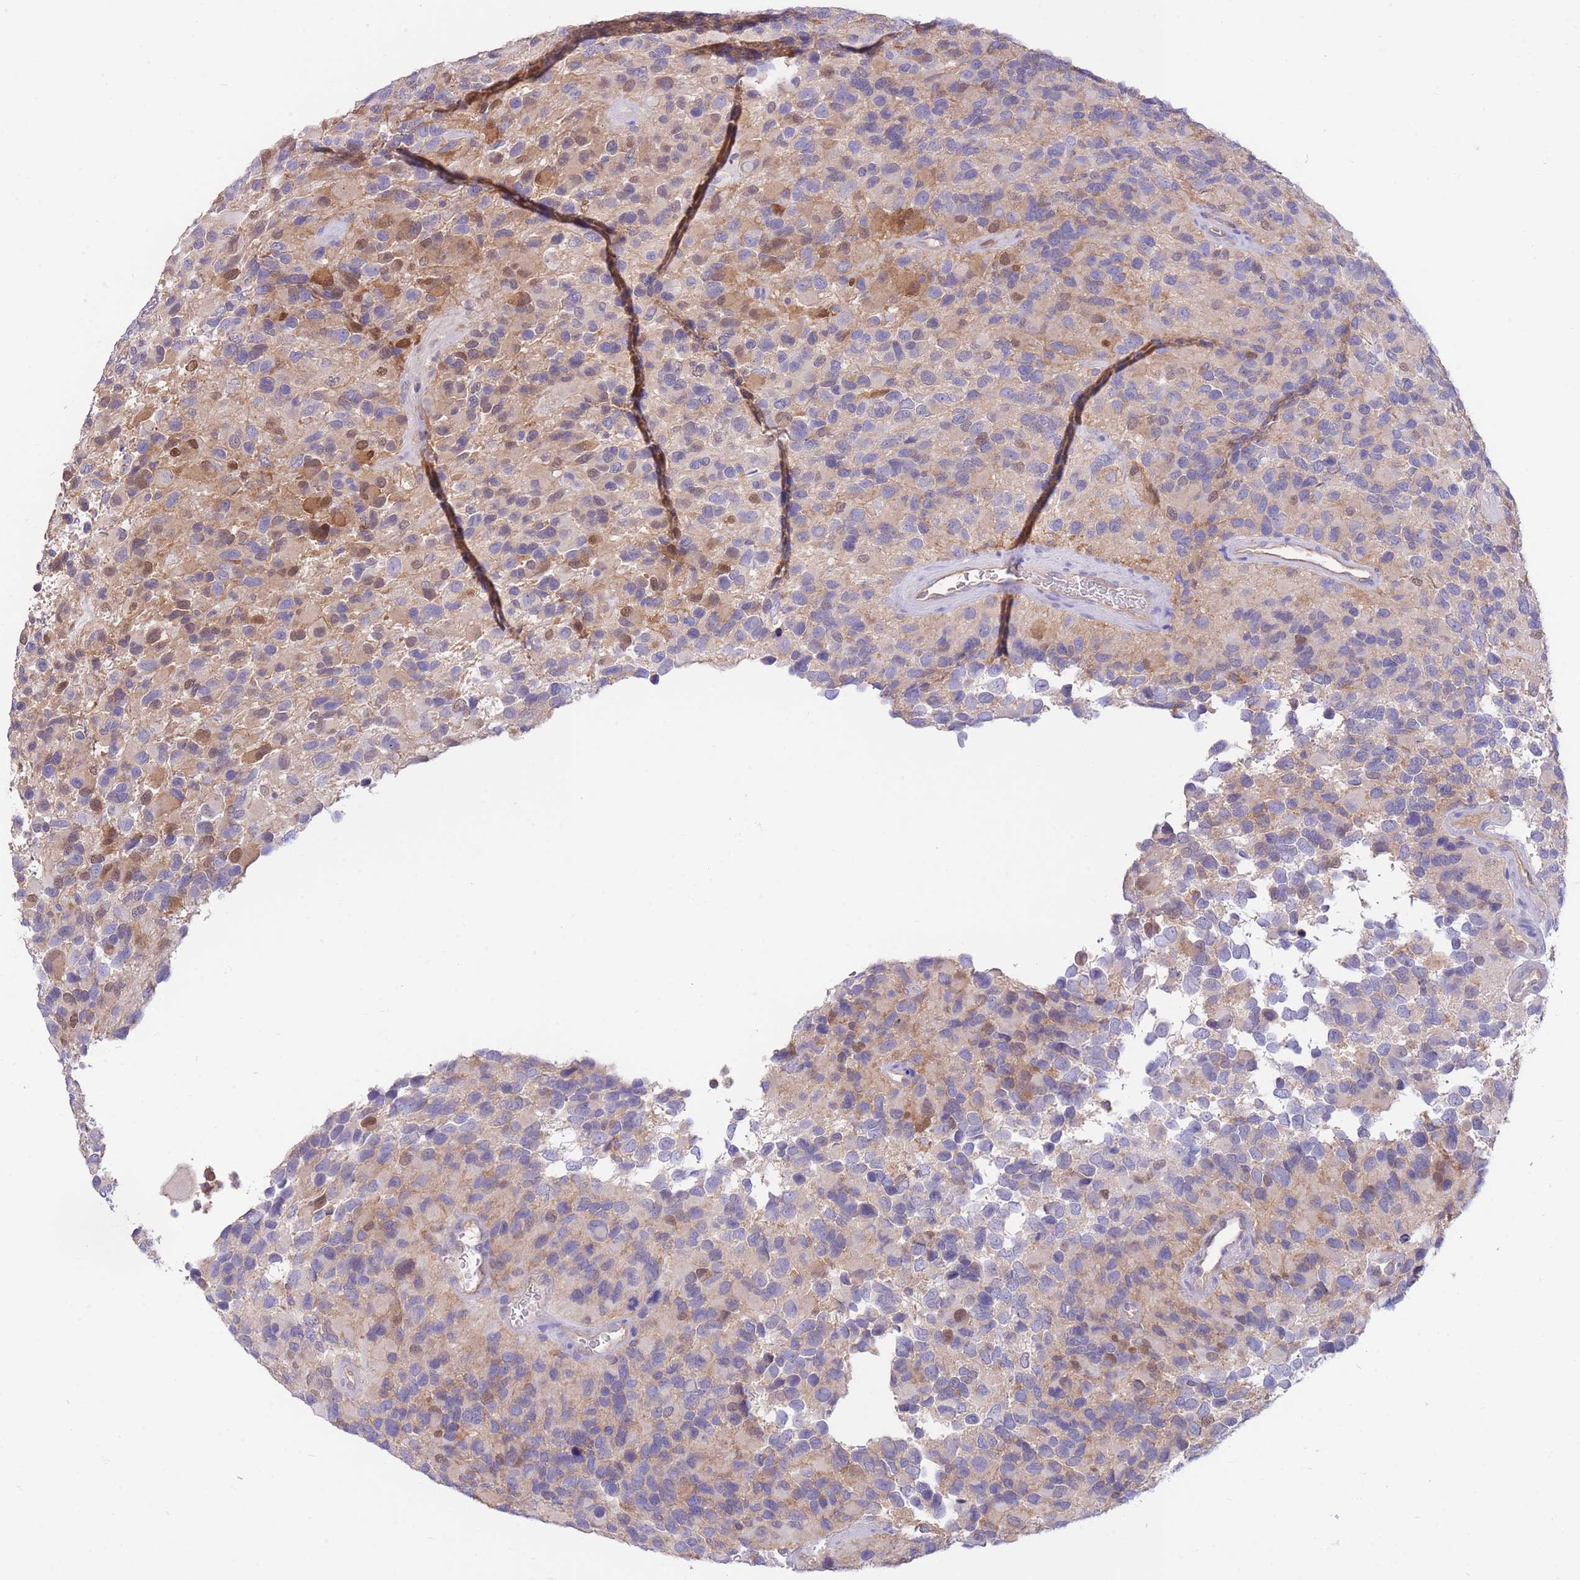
{"staining": {"intensity": "moderate", "quantity": "<25%", "location": "cytoplasmic/membranous,nuclear"}, "tissue": "glioma", "cell_type": "Tumor cells", "image_type": "cancer", "snomed": [{"axis": "morphology", "description": "Glioma, malignant, High grade"}, {"axis": "topography", "description": "Brain"}], "caption": "Glioma stained with DAB immunohistochemistry (IHC) displays low levels of moderate cytoplasmic/membranous and nuclear positivity in approximately <25% of tumor cells.", "gene": "NAMPT", "patient": {"sex": "male", "age": 77}}